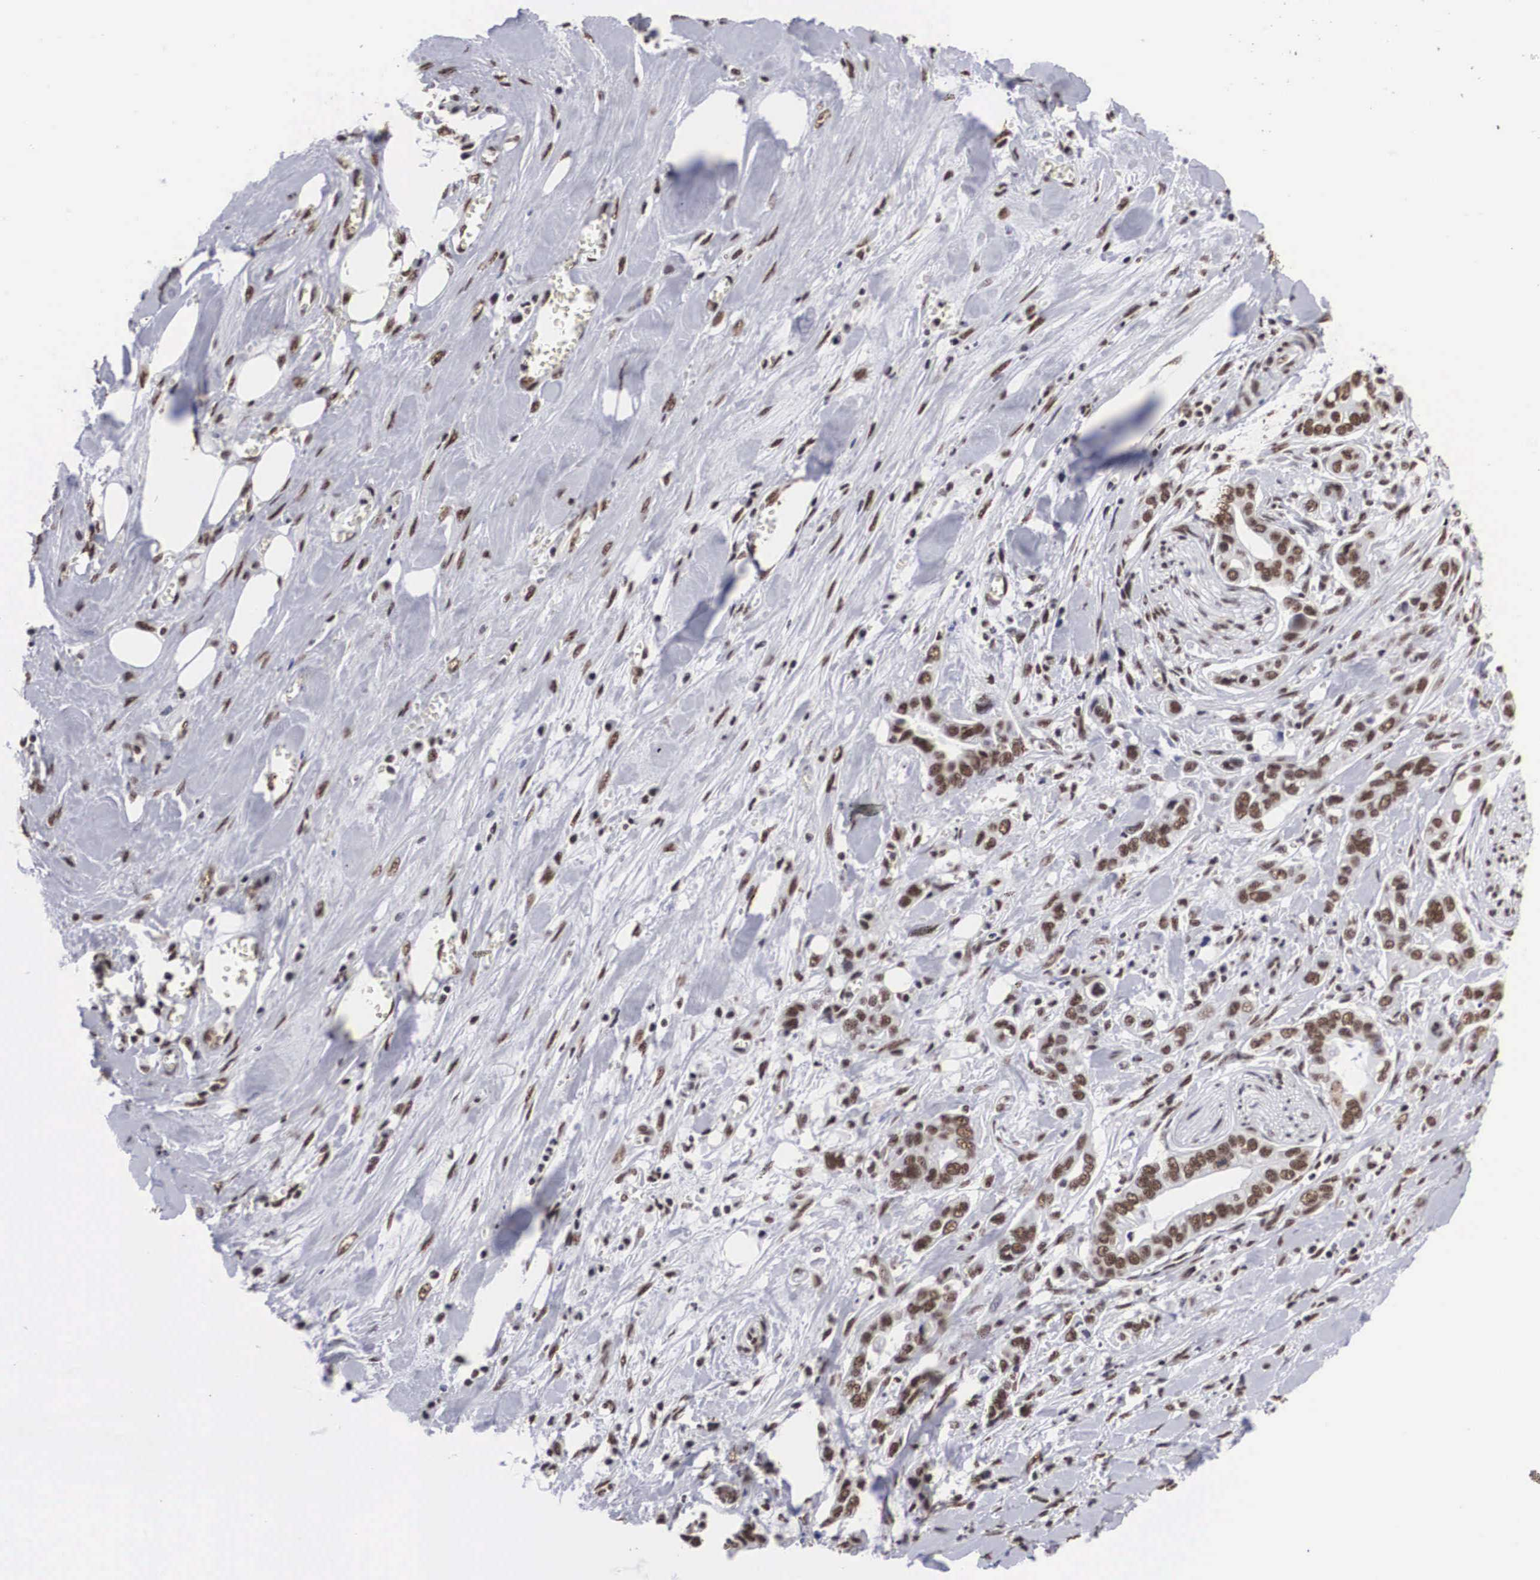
{"staining": {"intensity": "weak", "quantity": ">75%", "location": "nuclear"}, "tissue": "pancreatic cancer", "cell_type": "Tumor cells", "image_type": "cancer", "snomed": [{"axis": "morphology", "description": "Adenocarcinoma, NOS"}, {"axis": "topography", "description": "Pancreas"}], "caption": "Immunohistochemistry of human pancreatic cancer (adenocarcinoma) shows low levels of weak nuclear positivity in about >75% of tumor cells.", "gene": "ACIN1", "patient": {"sex": "male", "age": 69}}